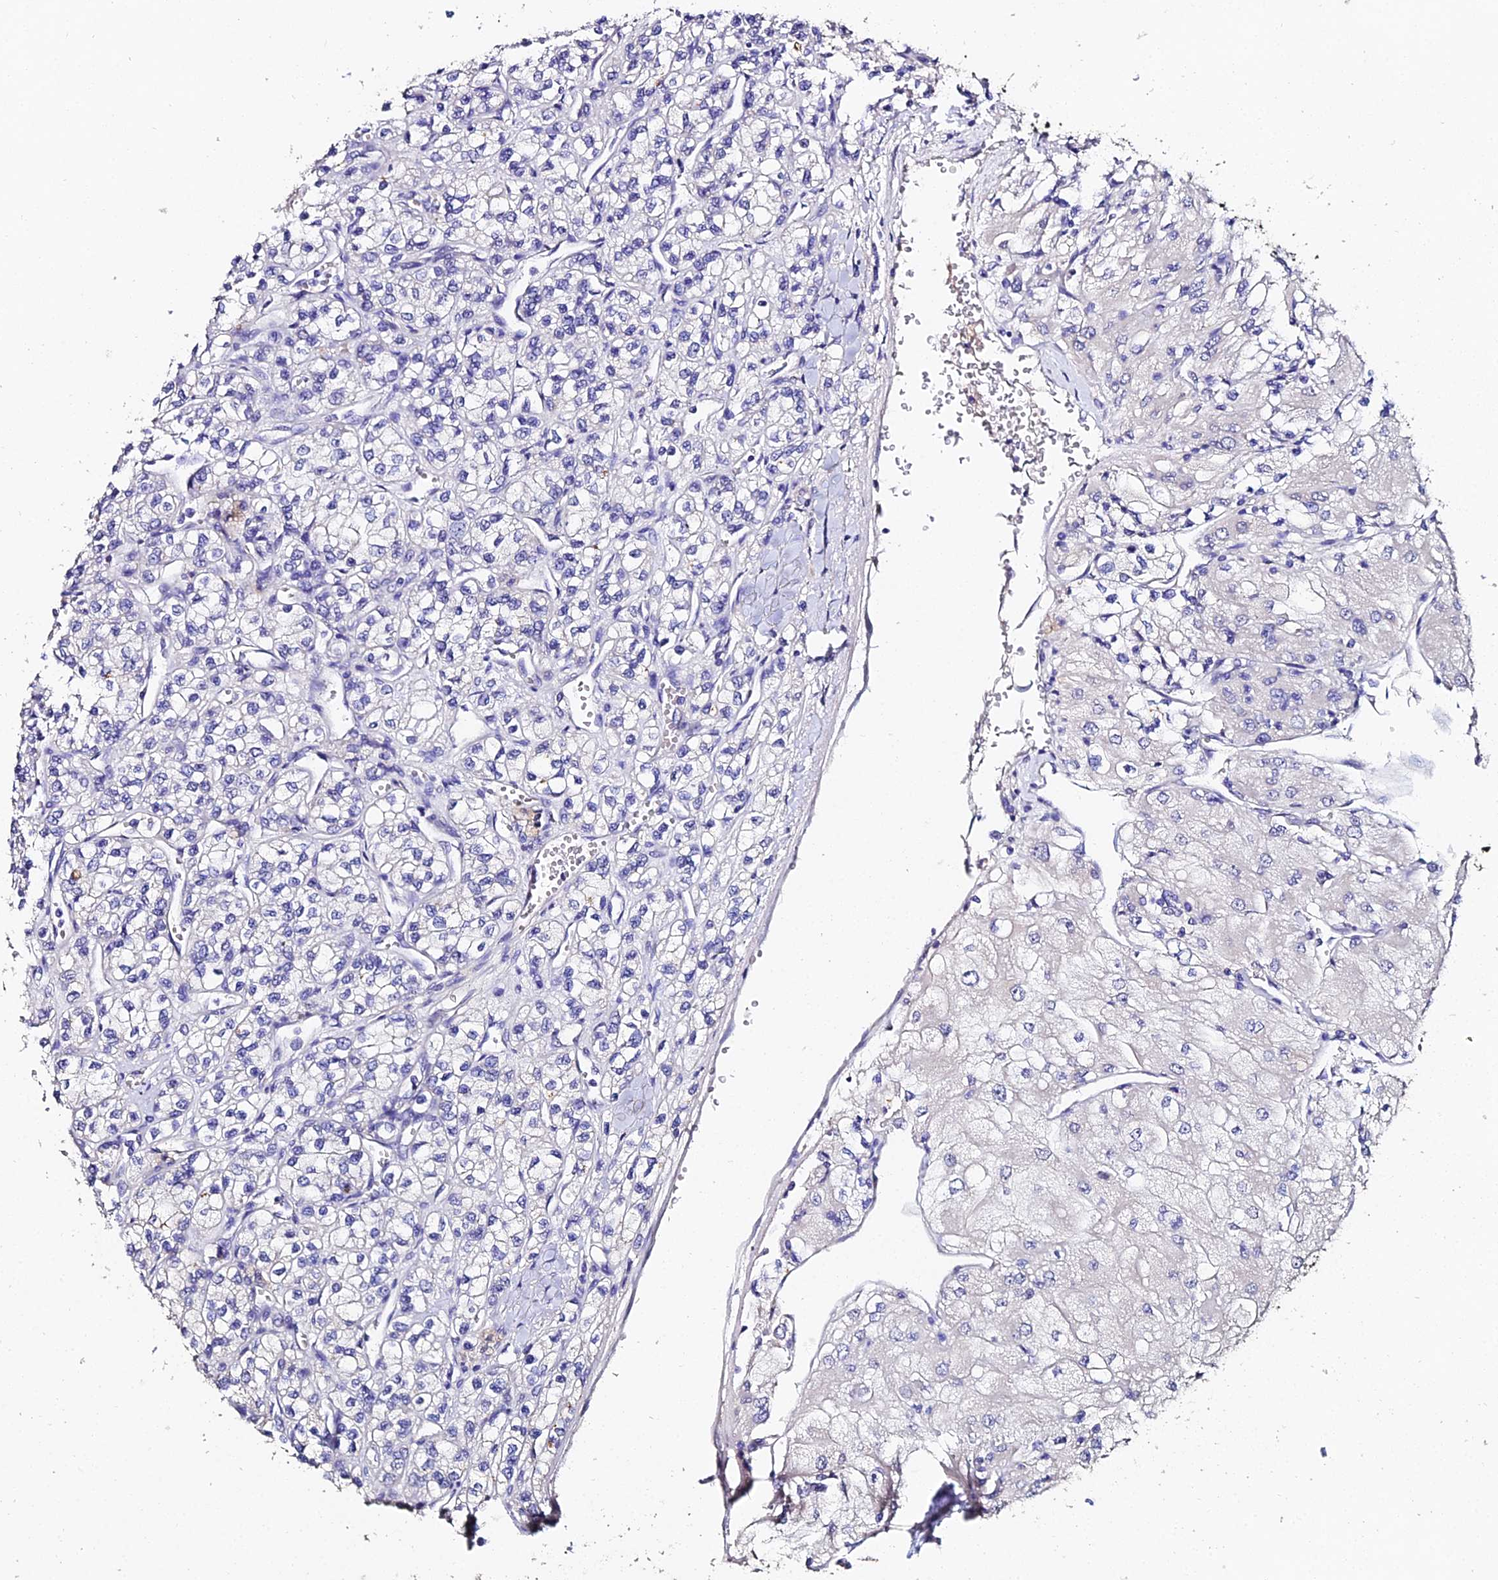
{"staining": {"intensity": "negative", "quantity": "none", "location": "none"}, "tissue": "renal cancer", "cell_type": "Tumor cells", "image_type": "cancer", "snomed": [{"axis": "morphology", "description": "Adenocarcinoma, NOS"}, {"axis": "topography", "description": "Kidney"}], "caption": "DAB immunohistochemical staining of renal cancer (adenocarcinoma) demonstrates no significant expression in tumor cells. (Brightfield microscopy of DAB immunohistochemistry (IHC) at high magnification).", "gene": "ESRRG", "patient": {"sex": "male", "age": 80}}